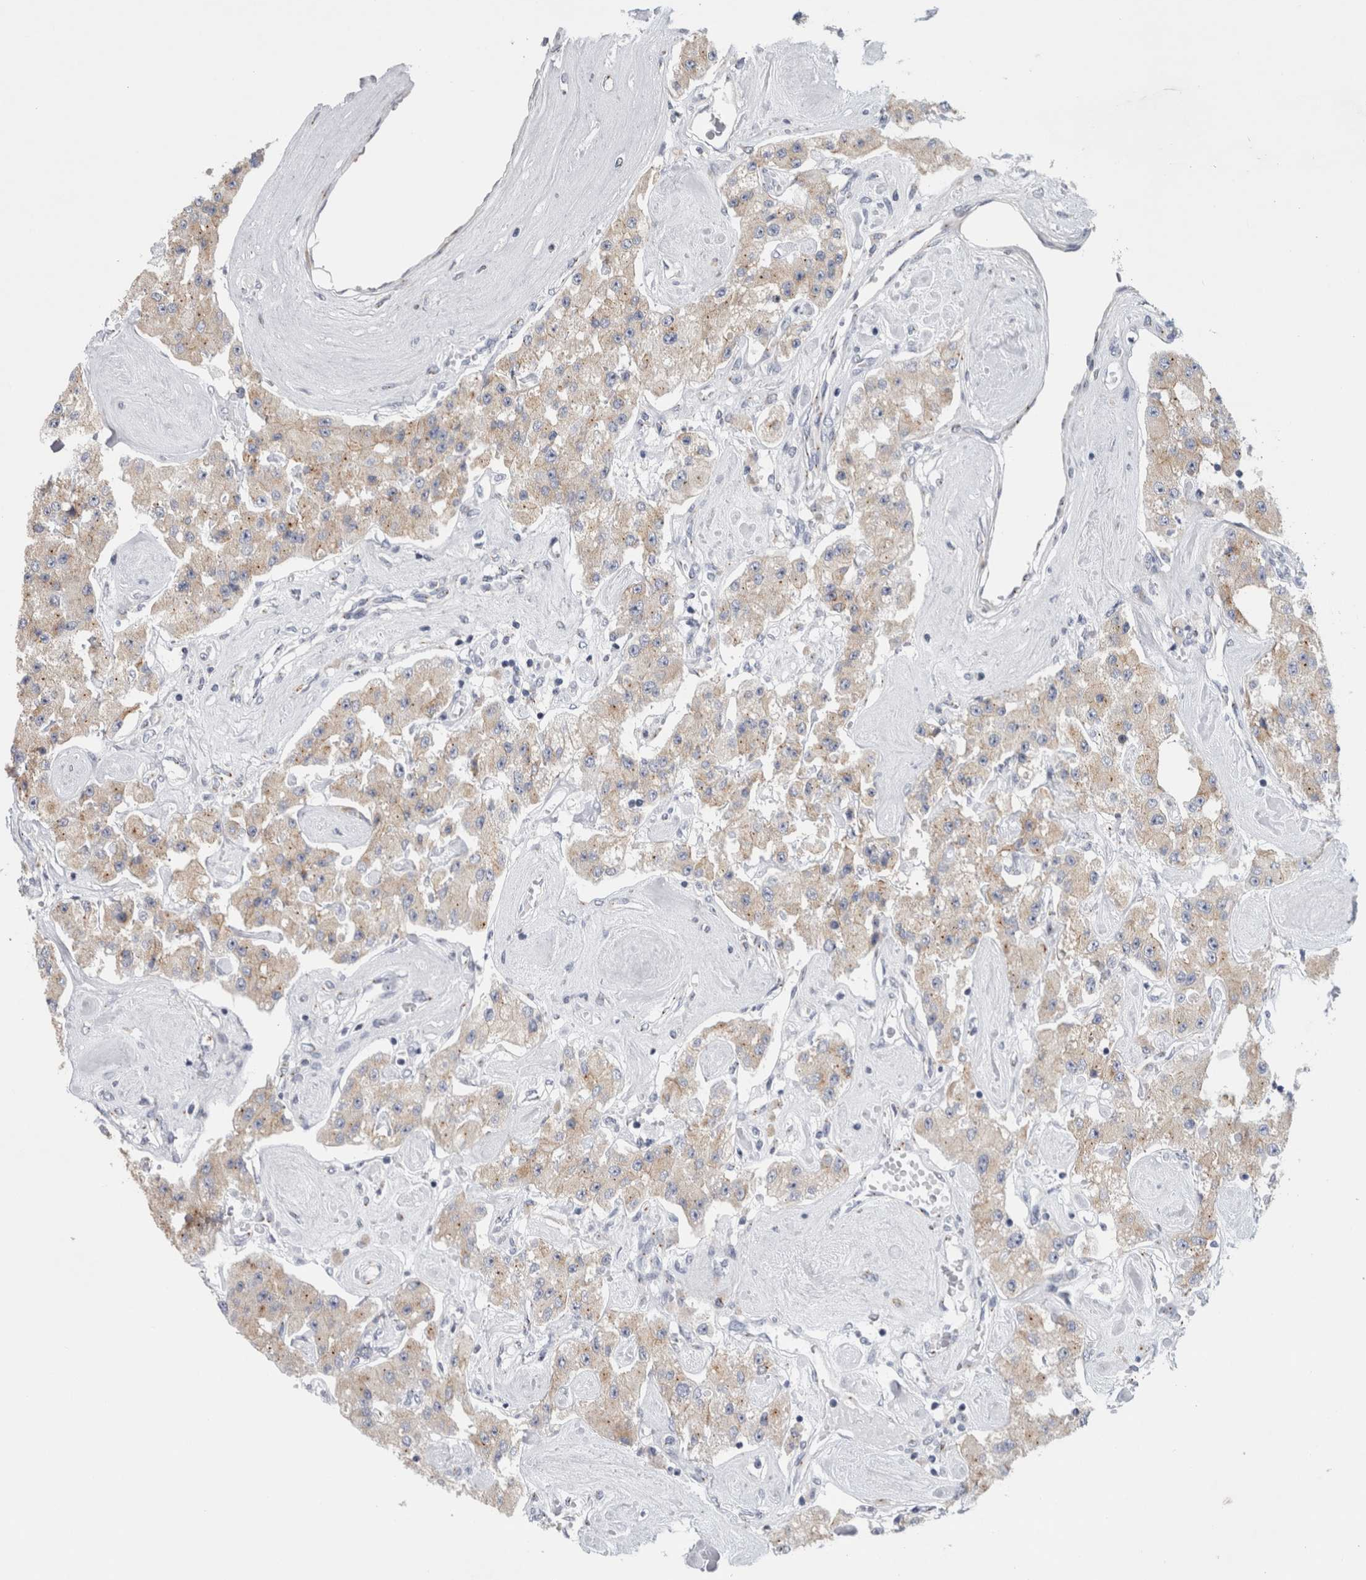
{"staining": {"intensity": "negative", "quantity": "none", "location": "none"}, "tissue": "carcinoid", "cell_type": "Tumor cells", "image_type": "cancer", "snomed": [{"axis": "morphology", "description": "Carcinoid, malignant, NOS"}, {"axis": "topography", "description": "Pancreas"}], "caption": "The micrograph exhibits no staining of tumor cells in carcinoid (malignant).", "gene": "AKAP9", "patient": {"sex": "male", "age": 41}}